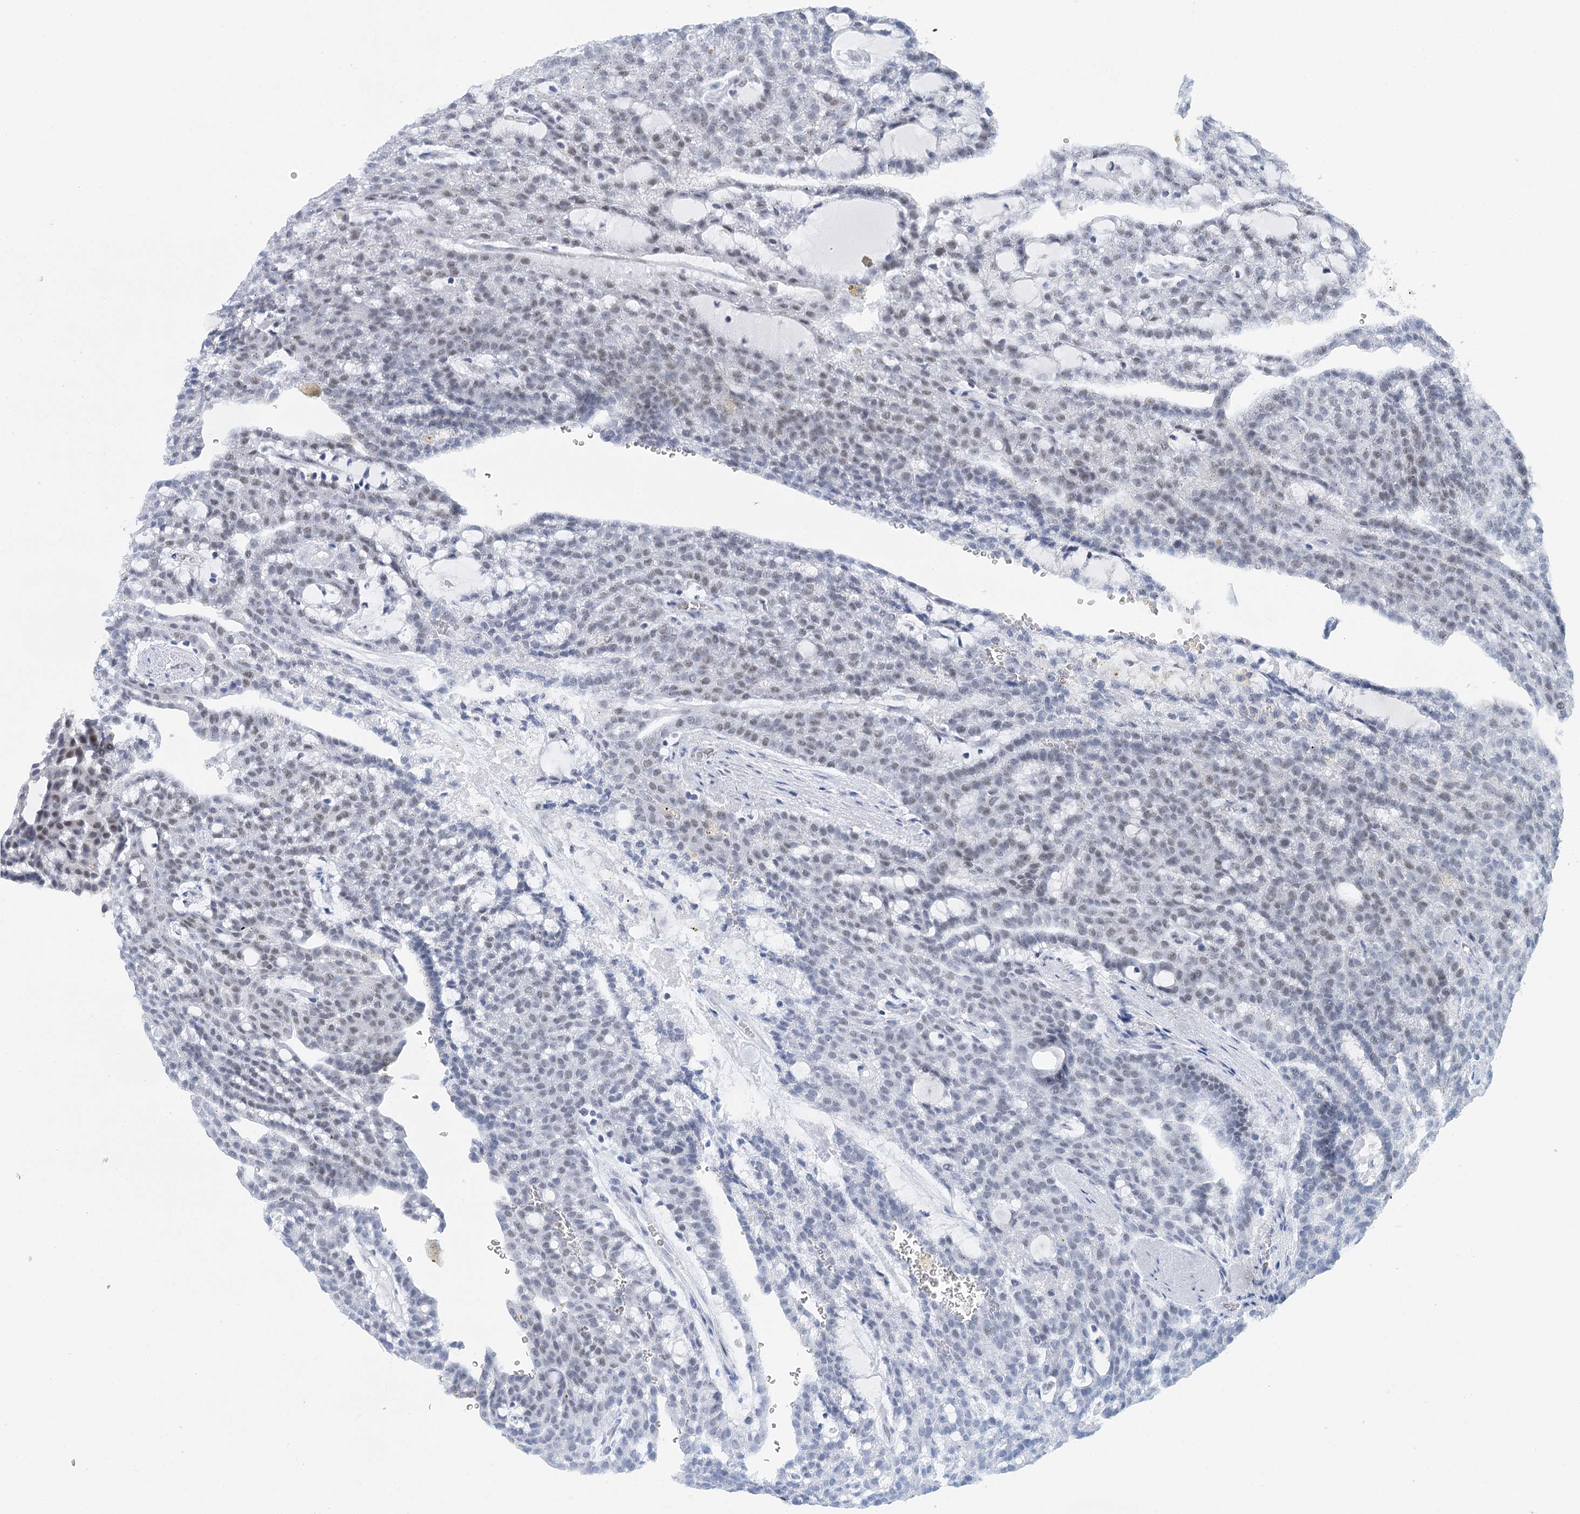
{"staining": {"intensity": "weak", "quantity": "25%-75%", "location": "nuclear"}, "tissue": "renal cancer", "cell_type": "Tumor cells", "image_type": "cancer", "snomed": [{"axis": "morphology", "description": "Adenocarcinoma, NOS"}, {"axis": "topography", "description": "Kidney"}], "caption": "Brown immunohistochemical staining in human adenocarcinoma (renal) displays weak nuclear expression in approximately 25%-75% of tumor cells.", "gene": "CAMTA1", "patient": {"sex": "male", "age": 63}}